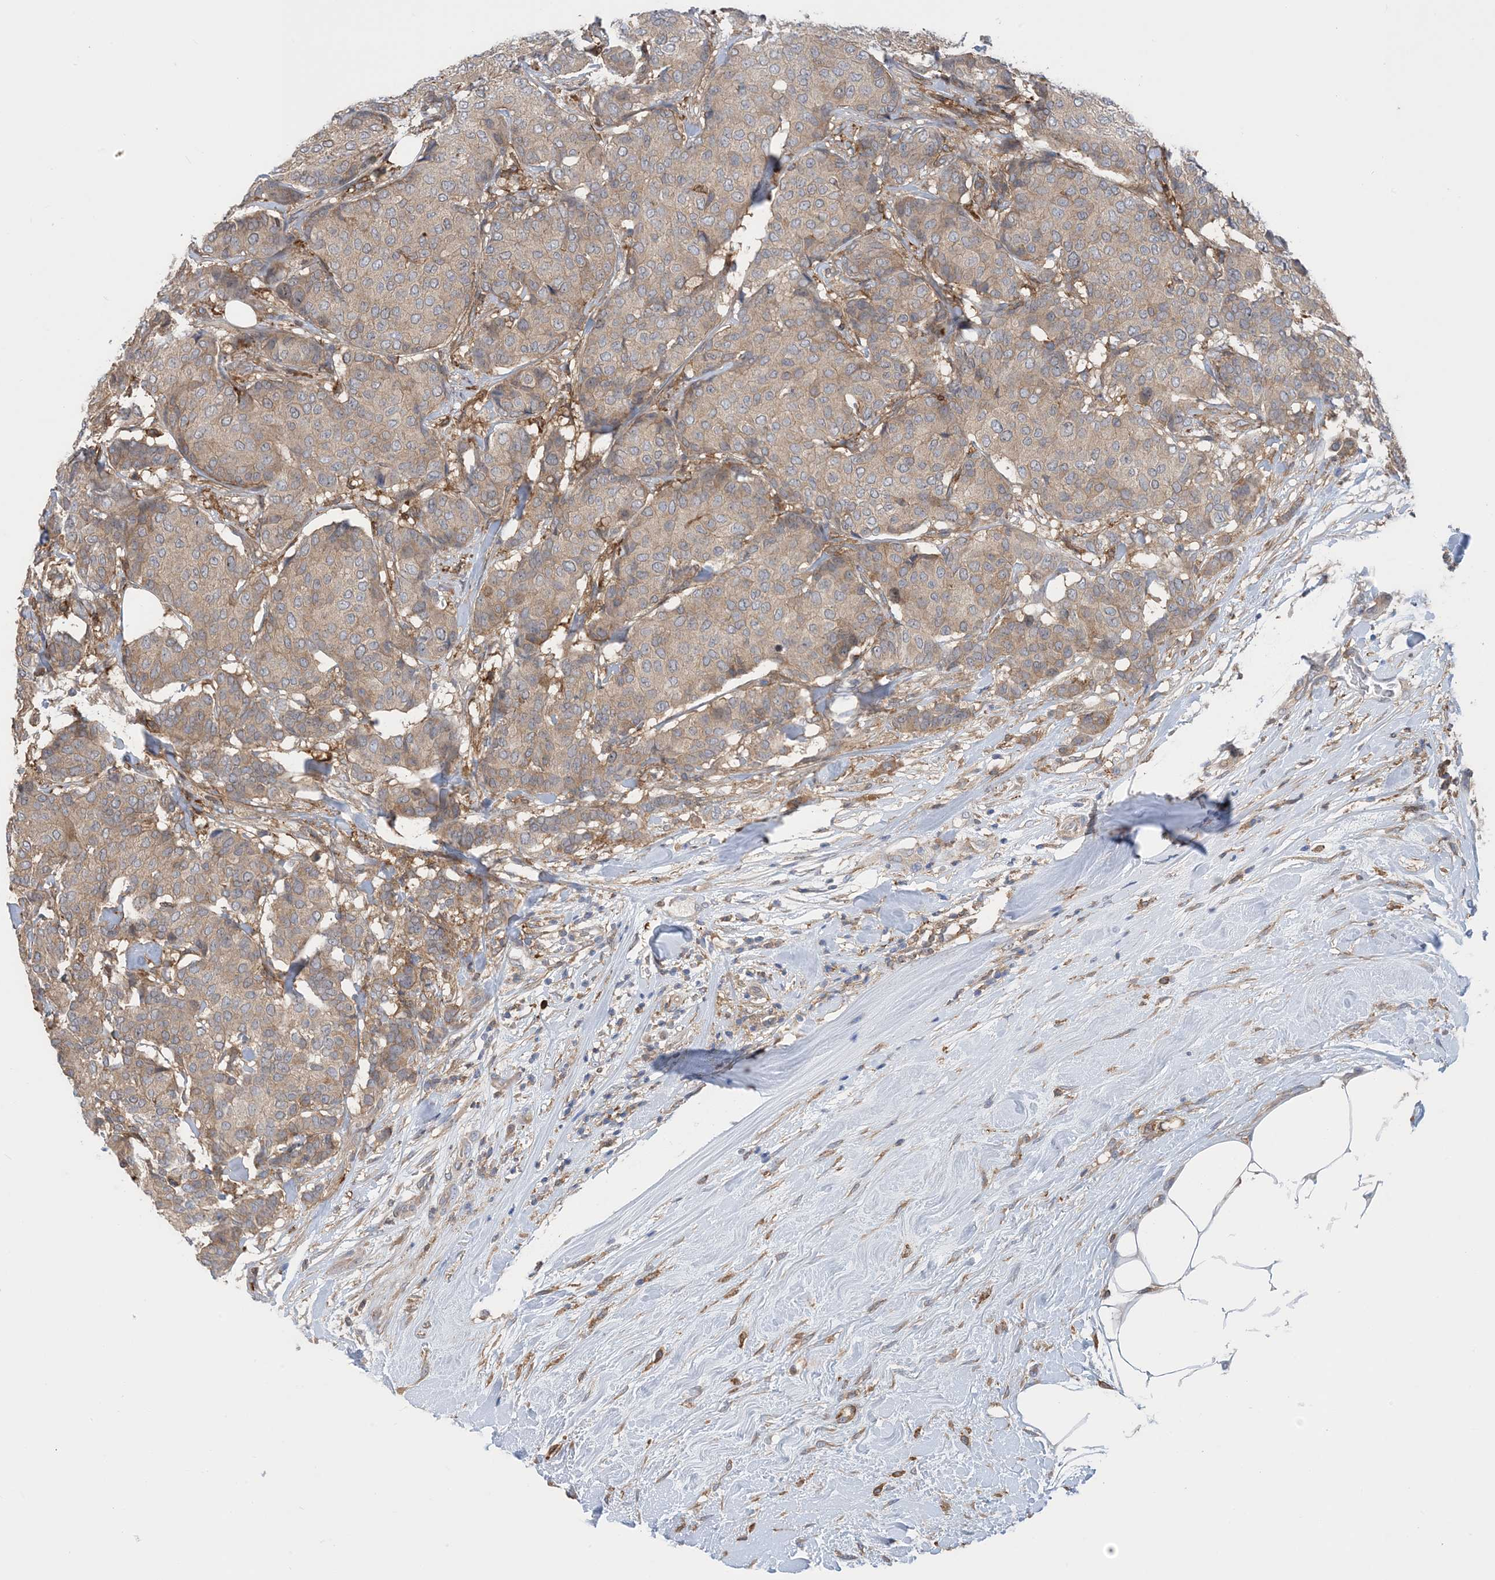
{"staining": {"intensity": "weak", "quantity": ">75%", "location": "cytoplasmic/membranous"}, "tissue": "breast cancer", "cell_type": "Tumor cells", "image_type": "cancer", "snomed": [{"axis": "morphology", "description": "Duct carcinoma"}, {"axis": "topography", "description": "Breast"}], "caption": "Weak cytoplasmic/membranous staining for a protein is seen in about >75% of tumor cells of breast invasive ductal carcinoma using immunohistochemistry.", "gene": "HS1BP3", "patient": {"sex": "female", "age": 75}}